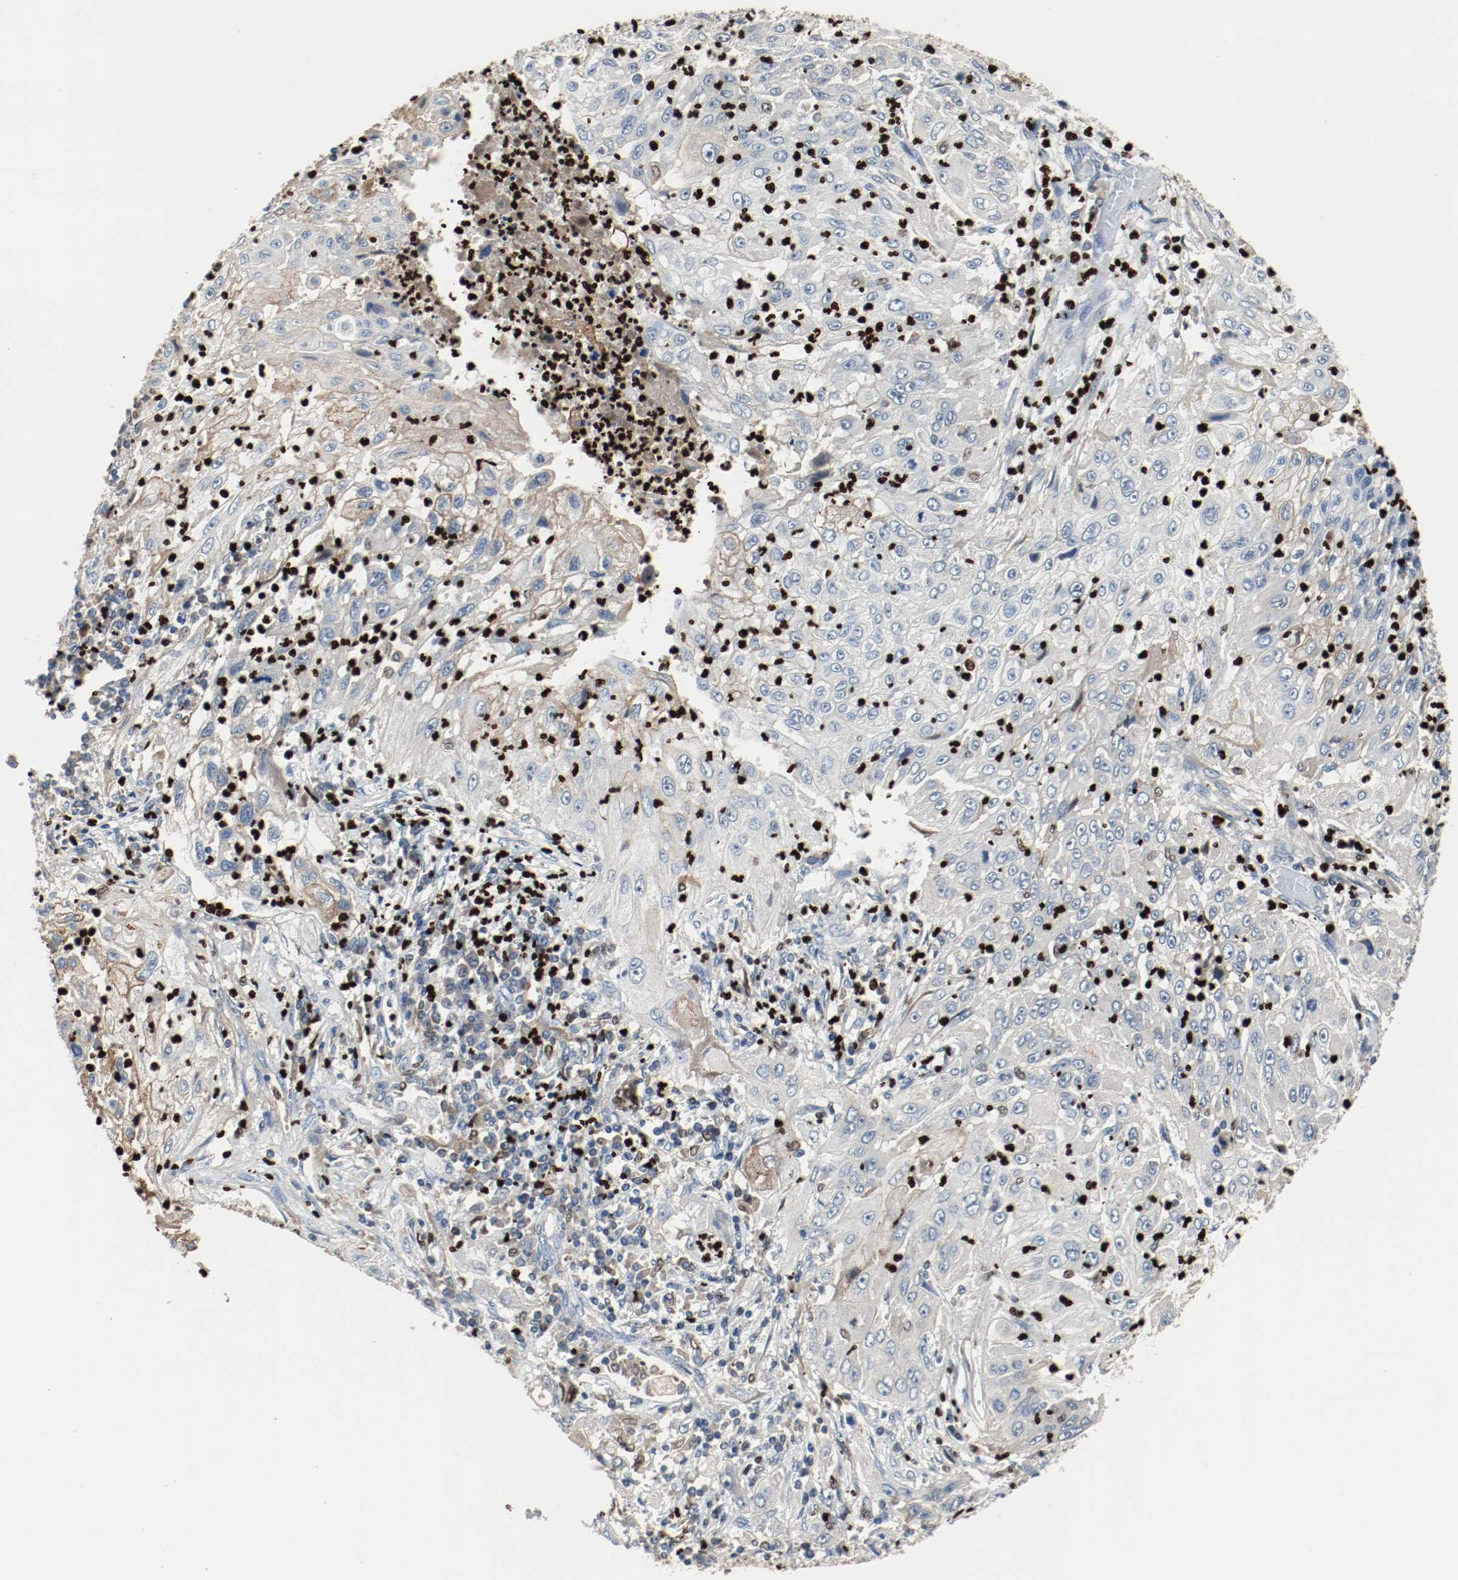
{"staining": {"intensity": "weak", "quantity": "<25%", "location": "cytoplasmic/membranous"}, "tissue": "lung cancer", "cell_type": "Tumor cells", "image_type": "cancer", "snomed": [{"axis": "morphology", "description": "Inflammation, NOS"}, {"axis": "morphology", "description": "Squamous cell carcinoma, NOS"}, {"axis": "topography", "description": "Lymph node"}, {"axis": "topography", "description": "Soft tissue"}, {"axis": "topography", "description": "Lung"}], "caption": "The photomicrograph exhibits no significant staining in tumor cells of lung cancer (squamous cell carcinoma). The staining was performed using DAB (3,3'-diaminobenzidine) to visualize the protein expression in brown, while the nuclei were stained in blue with hematoxylin (Magnification: 20x).", "gene": "BLK", "patient": {"sex": "male", "age": 66}}